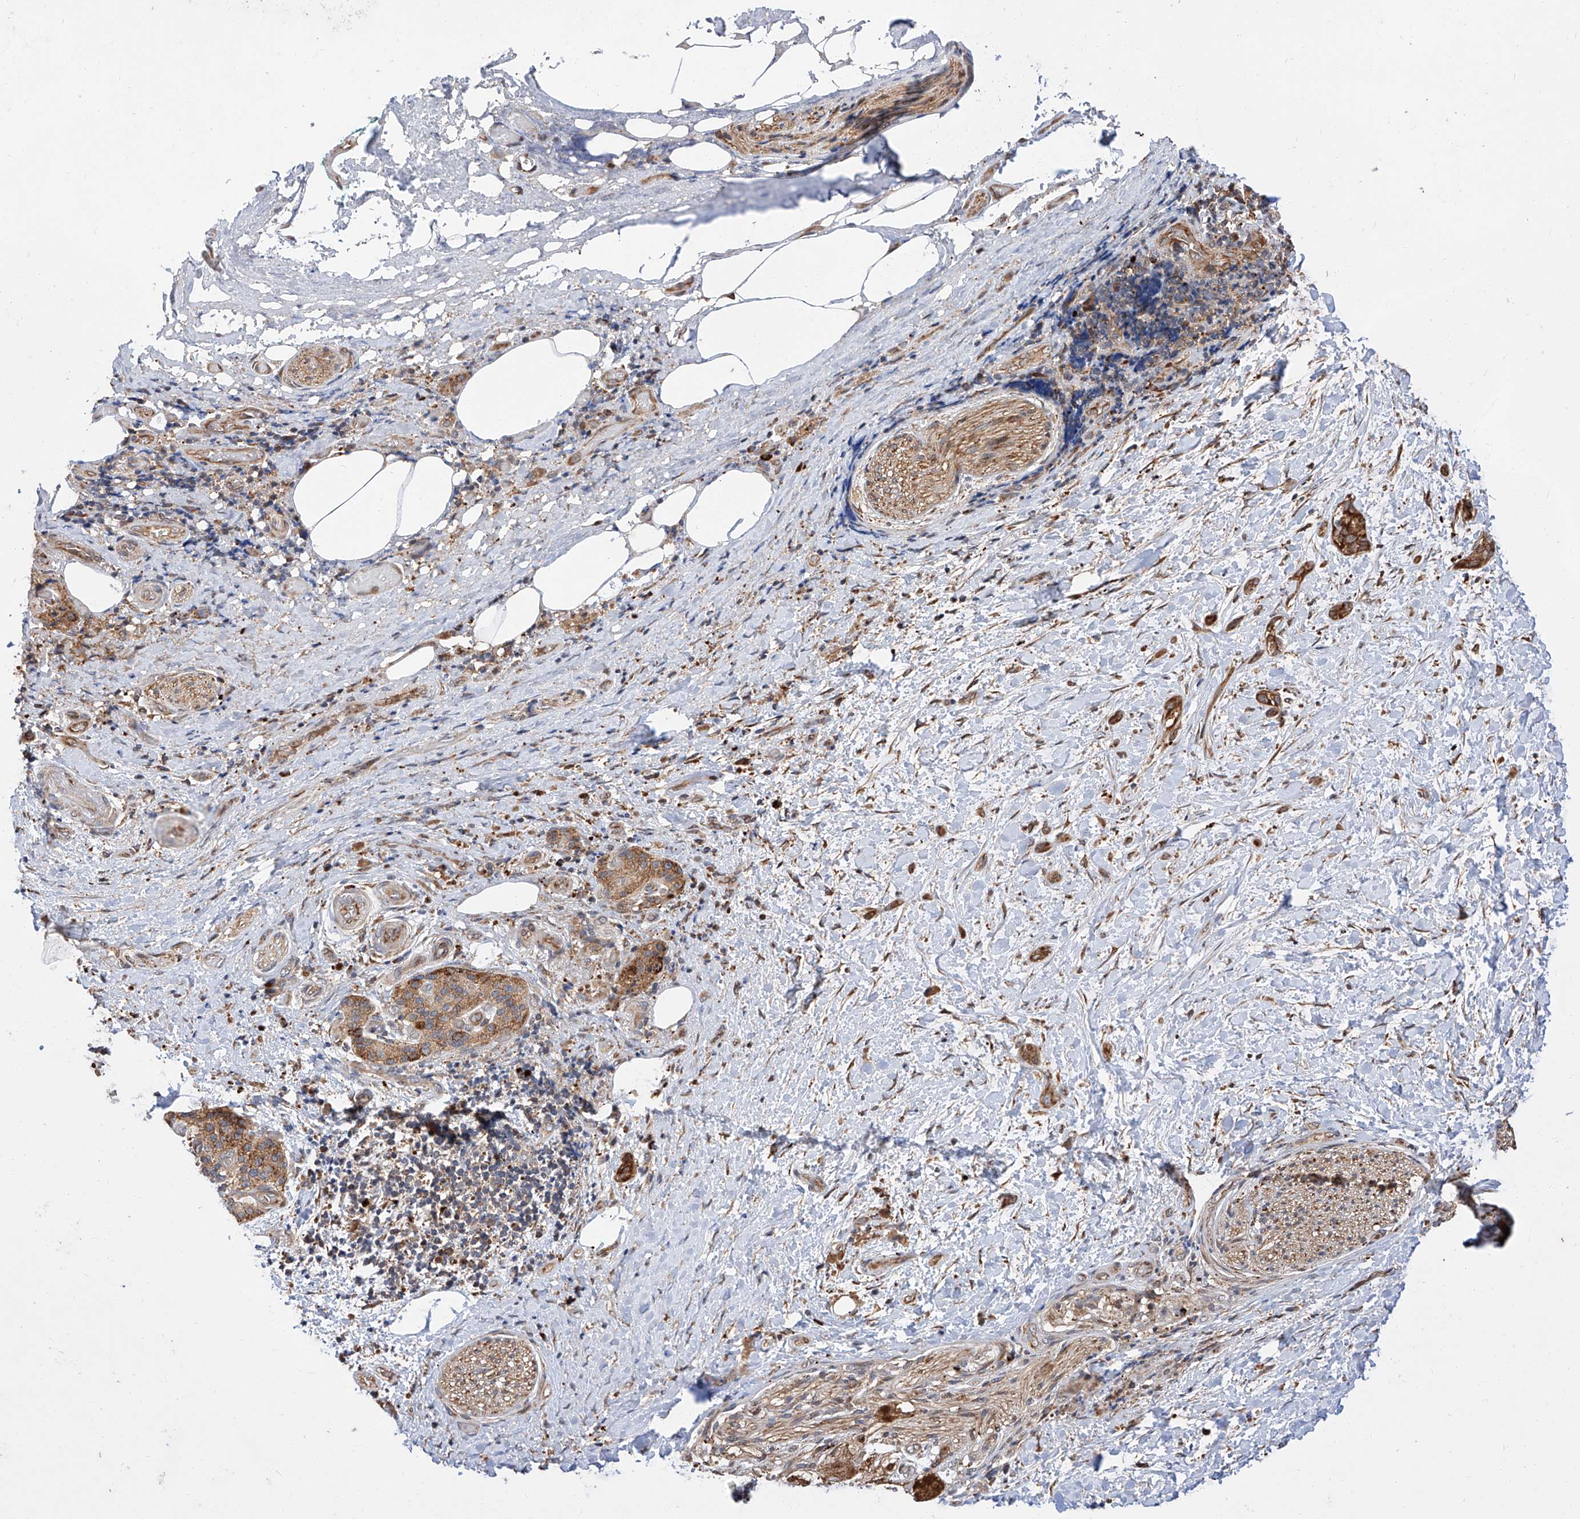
{"staining": {"intensity": "moderate", "quantity": ">75%", "location": "cytoplasmic/membranous"}, "tissue": "pancreatic cancer", "cell_type": "Tumor cells", "image_type": "cancer", "snomed": [{"axis": "morphology", "description": "Normal tissue, NOS"}, {"axis": "morphology", "description": "Adenocarcinoma, NOS"}, {"axis": "topography", "description": "Pancreas"}, {"axis": "topography", "description": "Peripheral nerve tissue"}], "caption": "Tumor cells exhibit medium levels of moderate cytoplasmic/membranous expression in about >75% of cells in pancreatic adenocarcinoma.", "gene": "DIRAS3", "patient": {"sex": "female", "age": 63}}